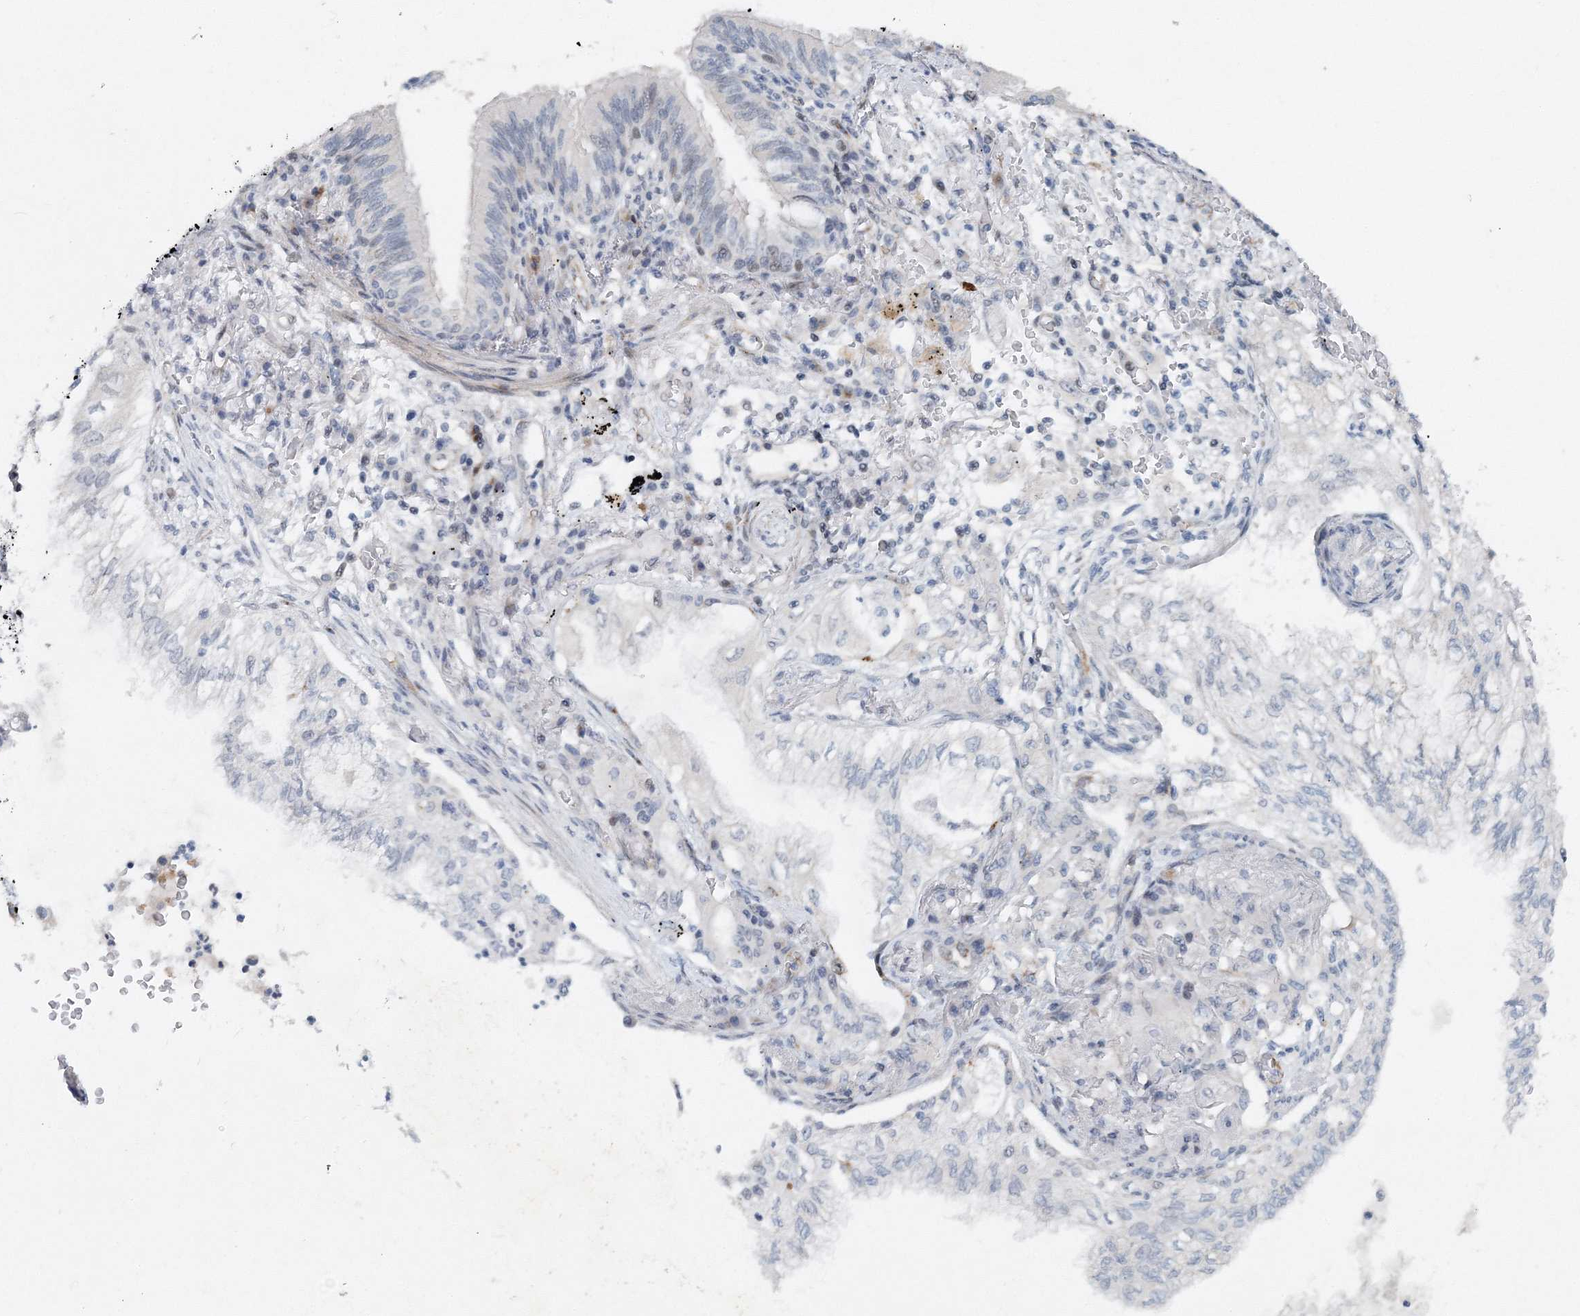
{"staining": {"intensity": "negative", "quantity": "none", "location": "none"}, "tissue": "lung cancer", "cell_type": "Tumor cells", "image_type": "cancer", "snomed": [{"axis": "morphology", "description": "Adenocarcinoma, NOS"}, {"axis": "topography", "description": "Lung"}], "caption": "This is an immunohistochemistry (IHC) micrograph of lung cancer. There is no positivity in tumor cells.", "gene": "UIMC1", "patient": {"sex": "female", "age": 70}}